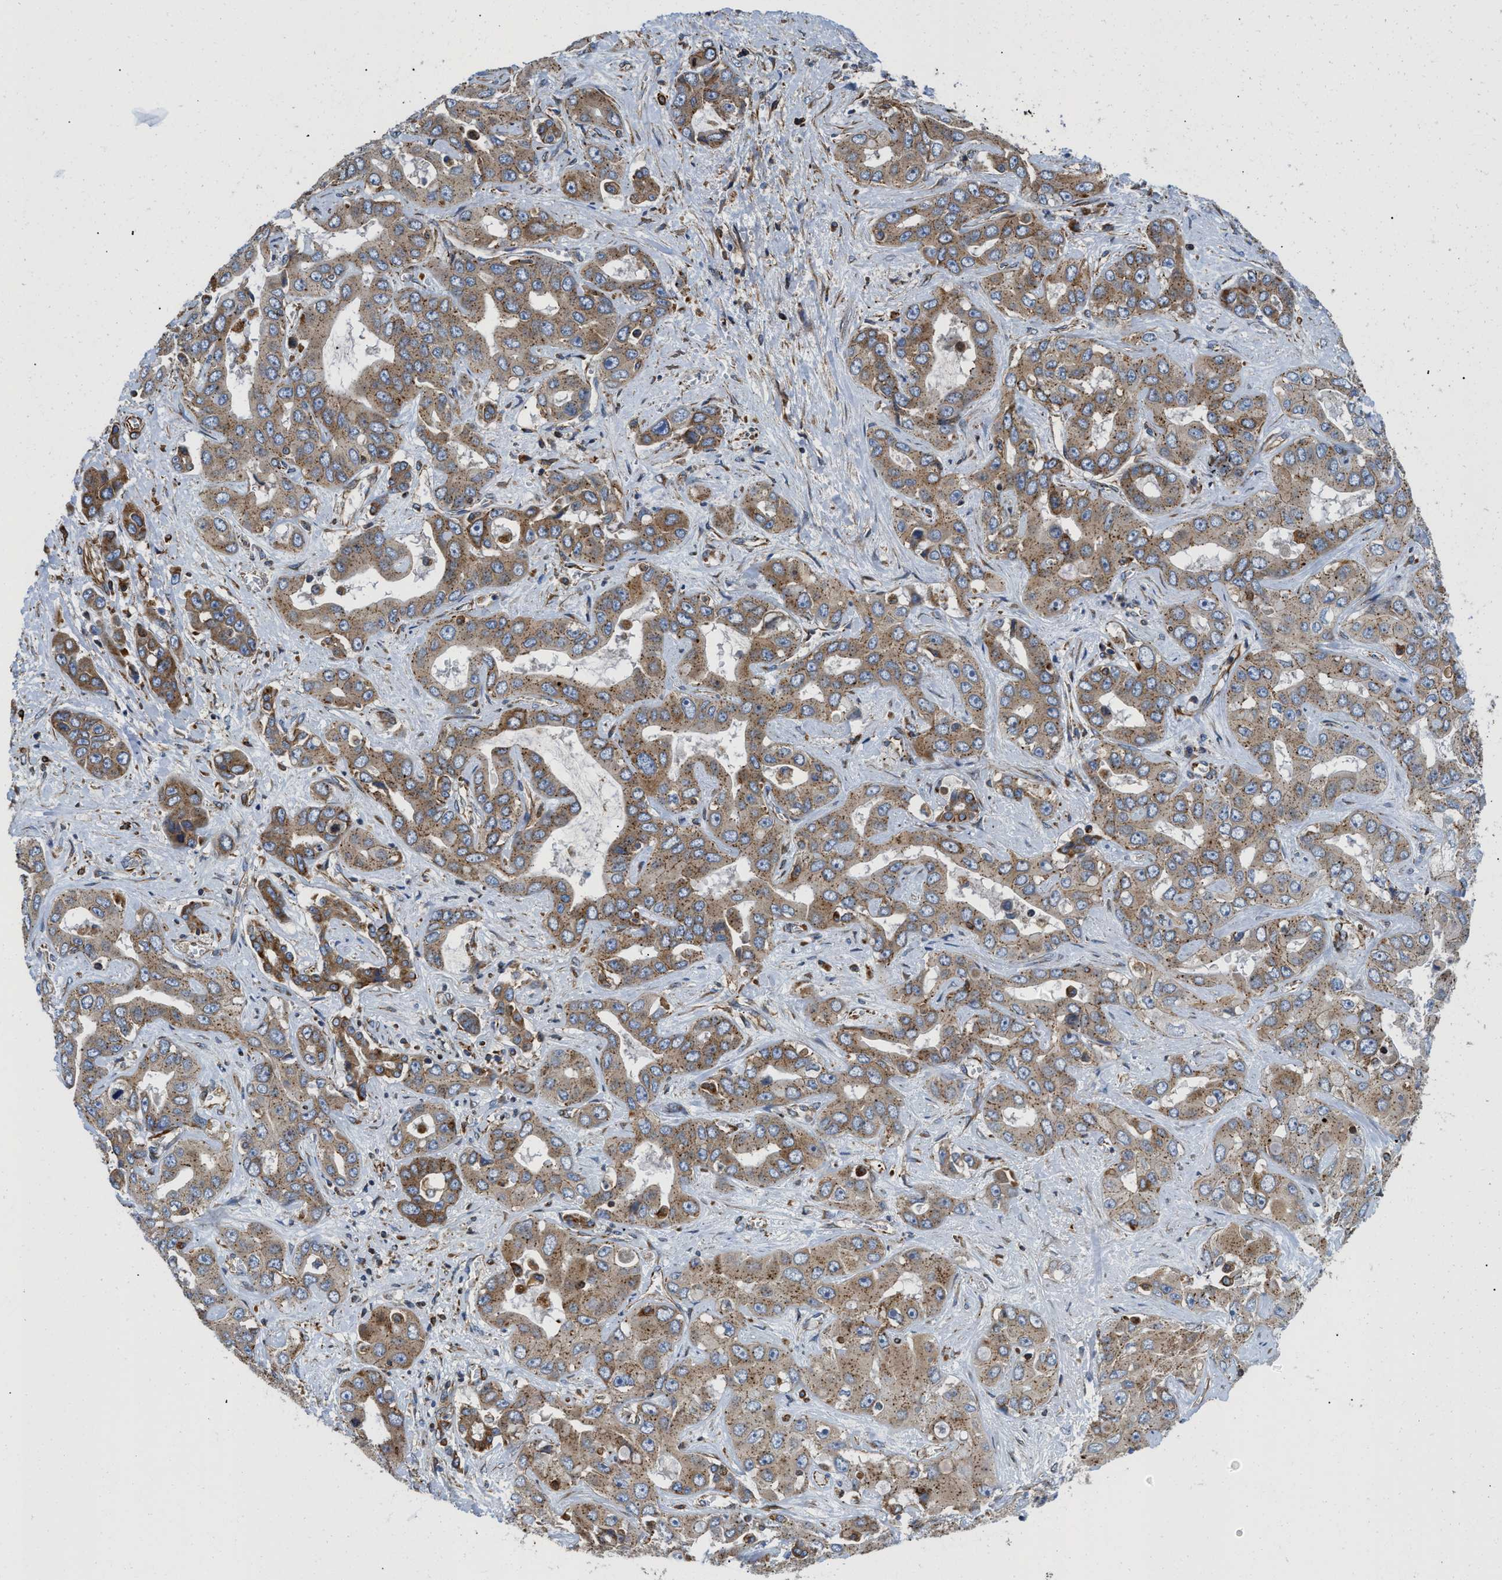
{"staining": {"intensity": "moderate", "quantity": ">75%", "location": "cytoplasmic/membranous"}, "tissue": "liver cancer", "cell_type": "Tumor cells", "image_type": "cancer", "snomed": [{"axis": "morphology", "description": "Cholangiocarcinoma"}, {"axis": "topography", "description": "Liver"}], "caption": "Brown immunohistochemical staining in liver cancer exhibits moderate cytoplasmic/membranous positivity in approximately >75% of tumor cells. Using DAB (3,3'-diaminobenzidine) (brown) and hematoxylin (blue) stains, captured at high magnification using brightfield microscopy.", "gene": "HSD17B12", "patient": {"sex": "female", "age": 52}}